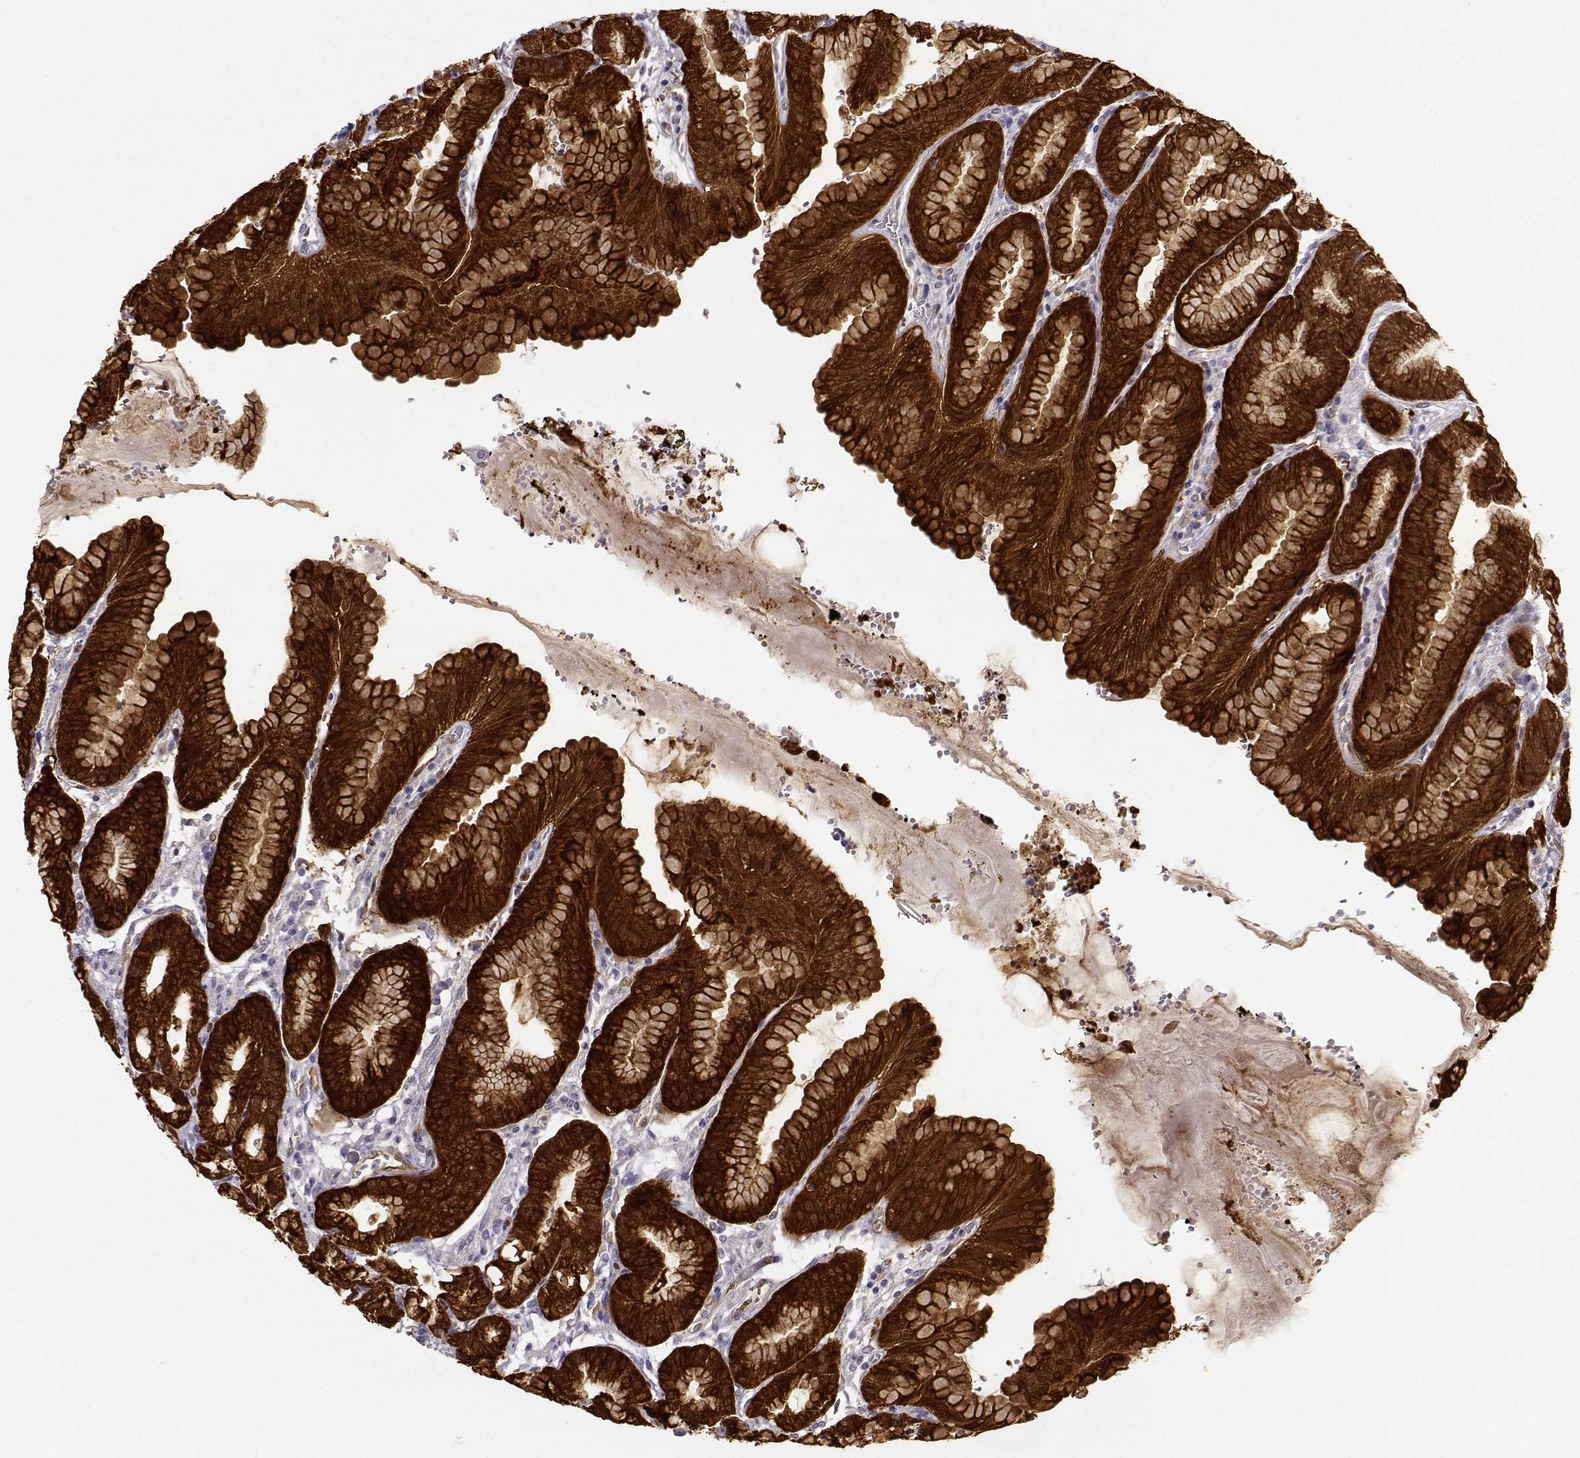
{"staining": {"intensity": "strong", "quantity": "25%-75%", "location": "cytoplasmic/membranous"}, "tissue": "stomach", "cell_type": "Glandular cells", "image_type": "normal", "snomed": [{"axis": "morphology", "description": "Normal tissue, NOS"}, {"axis": "topography", "description": "Stomach, lower"}], "caption": "The histopathology image displays staining of unremarkable stomach, revealing strong cytoplasmic/membranous protein staining (brown color) within glandular cells.", "gene": "NQO1", "patient": {"sex": "male", "age": 71}}